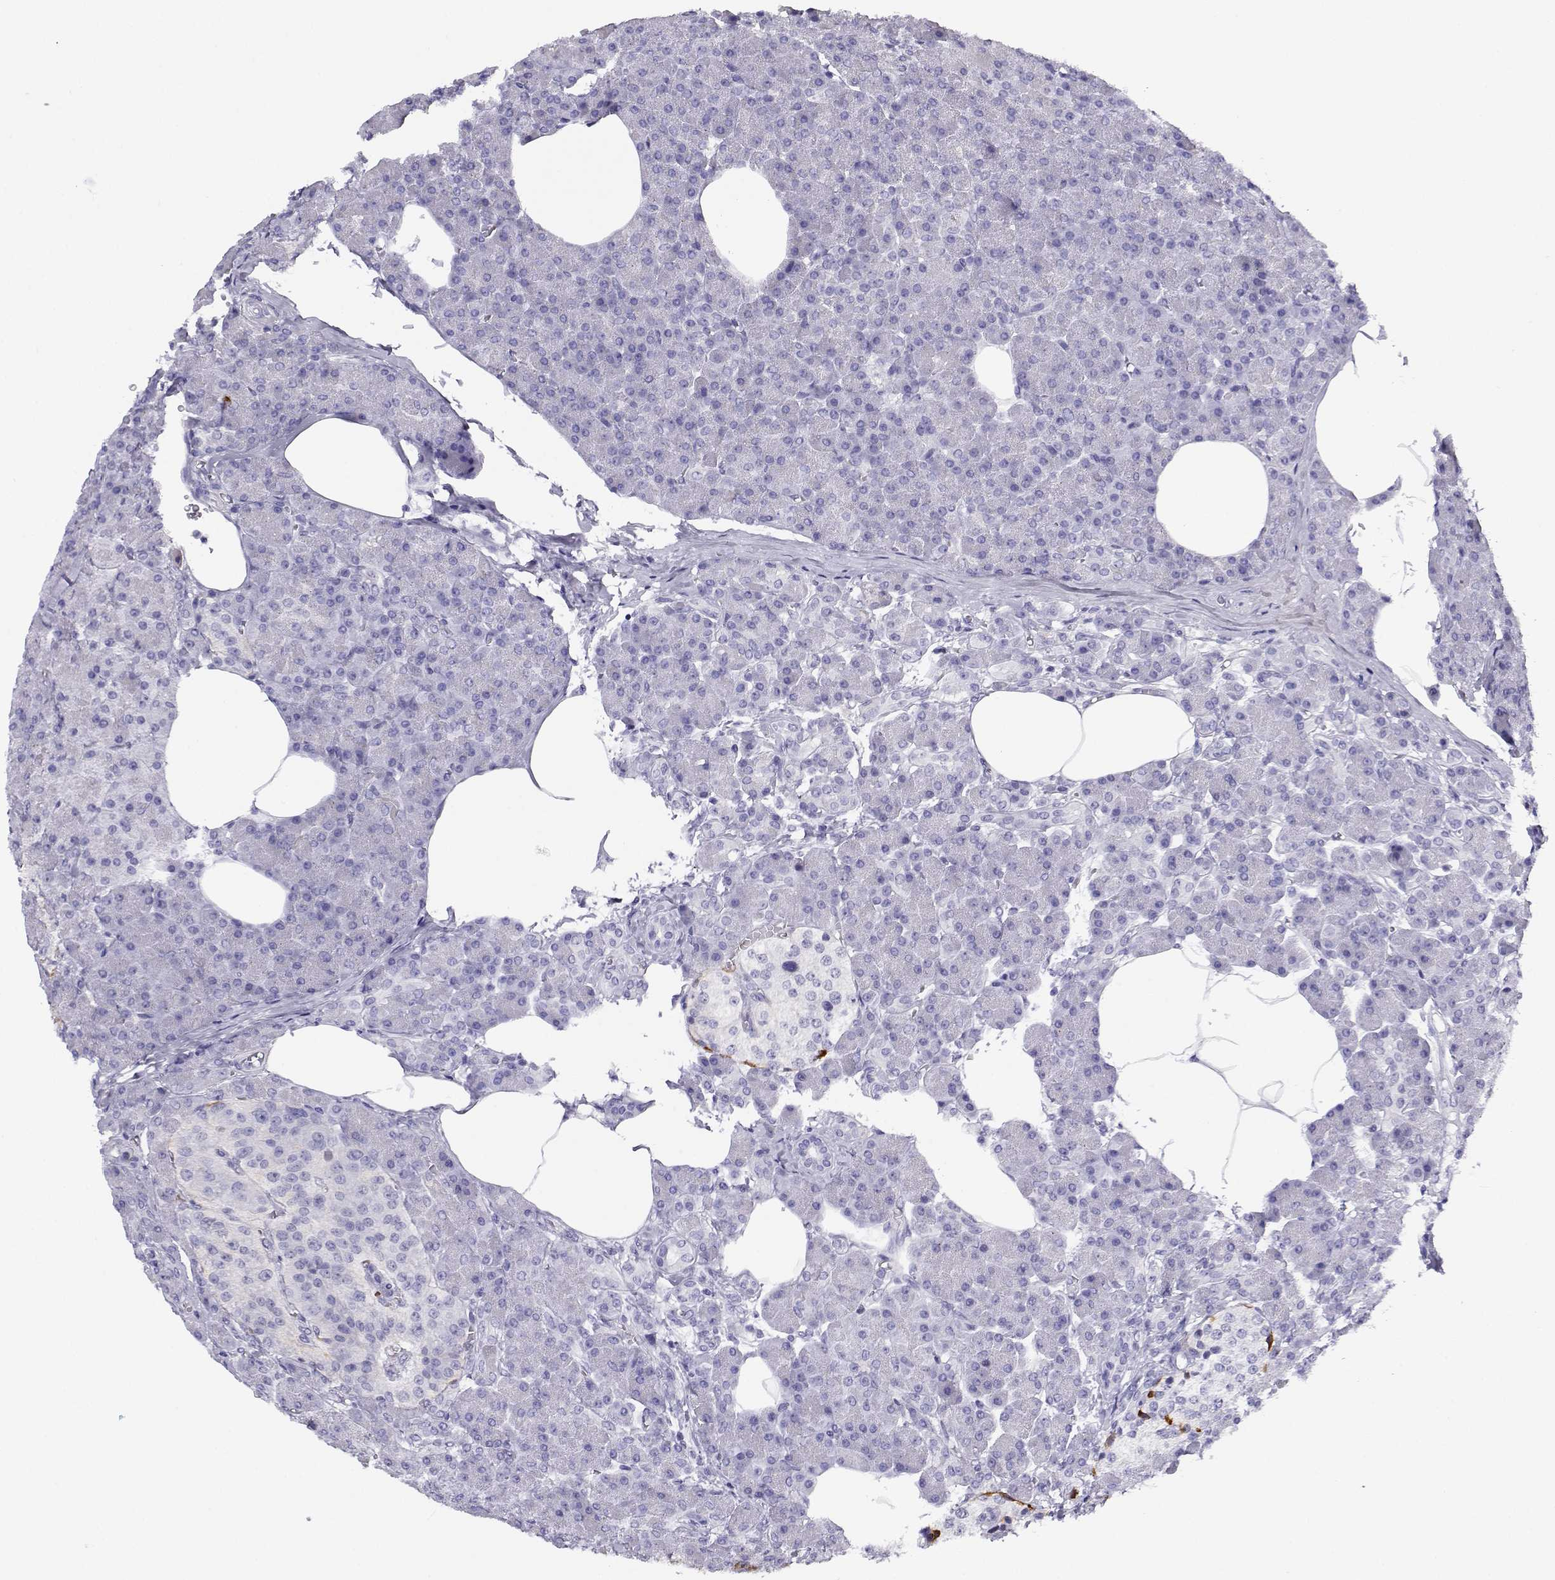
{"staining": {"intensity": "negative", "quantity": "none", "location": "none"}, "tissue": "pancreas", "cell_type": "Exocrine glandular cells", "image_type": "normal", "snomed": [{"axis": "morphology", "description": "Normal tissue, NOS"}, {"axis": "topography", "description": "Pancreas"}], "caption": "IHC micrograph of normal human pancreas stained for a protein (brown), which displays no staining in exocrine glandular cells. Nuclei are stained in blue.", "gene": "RHOXF2B", "patient": {"sex": "female", "age": 45}}